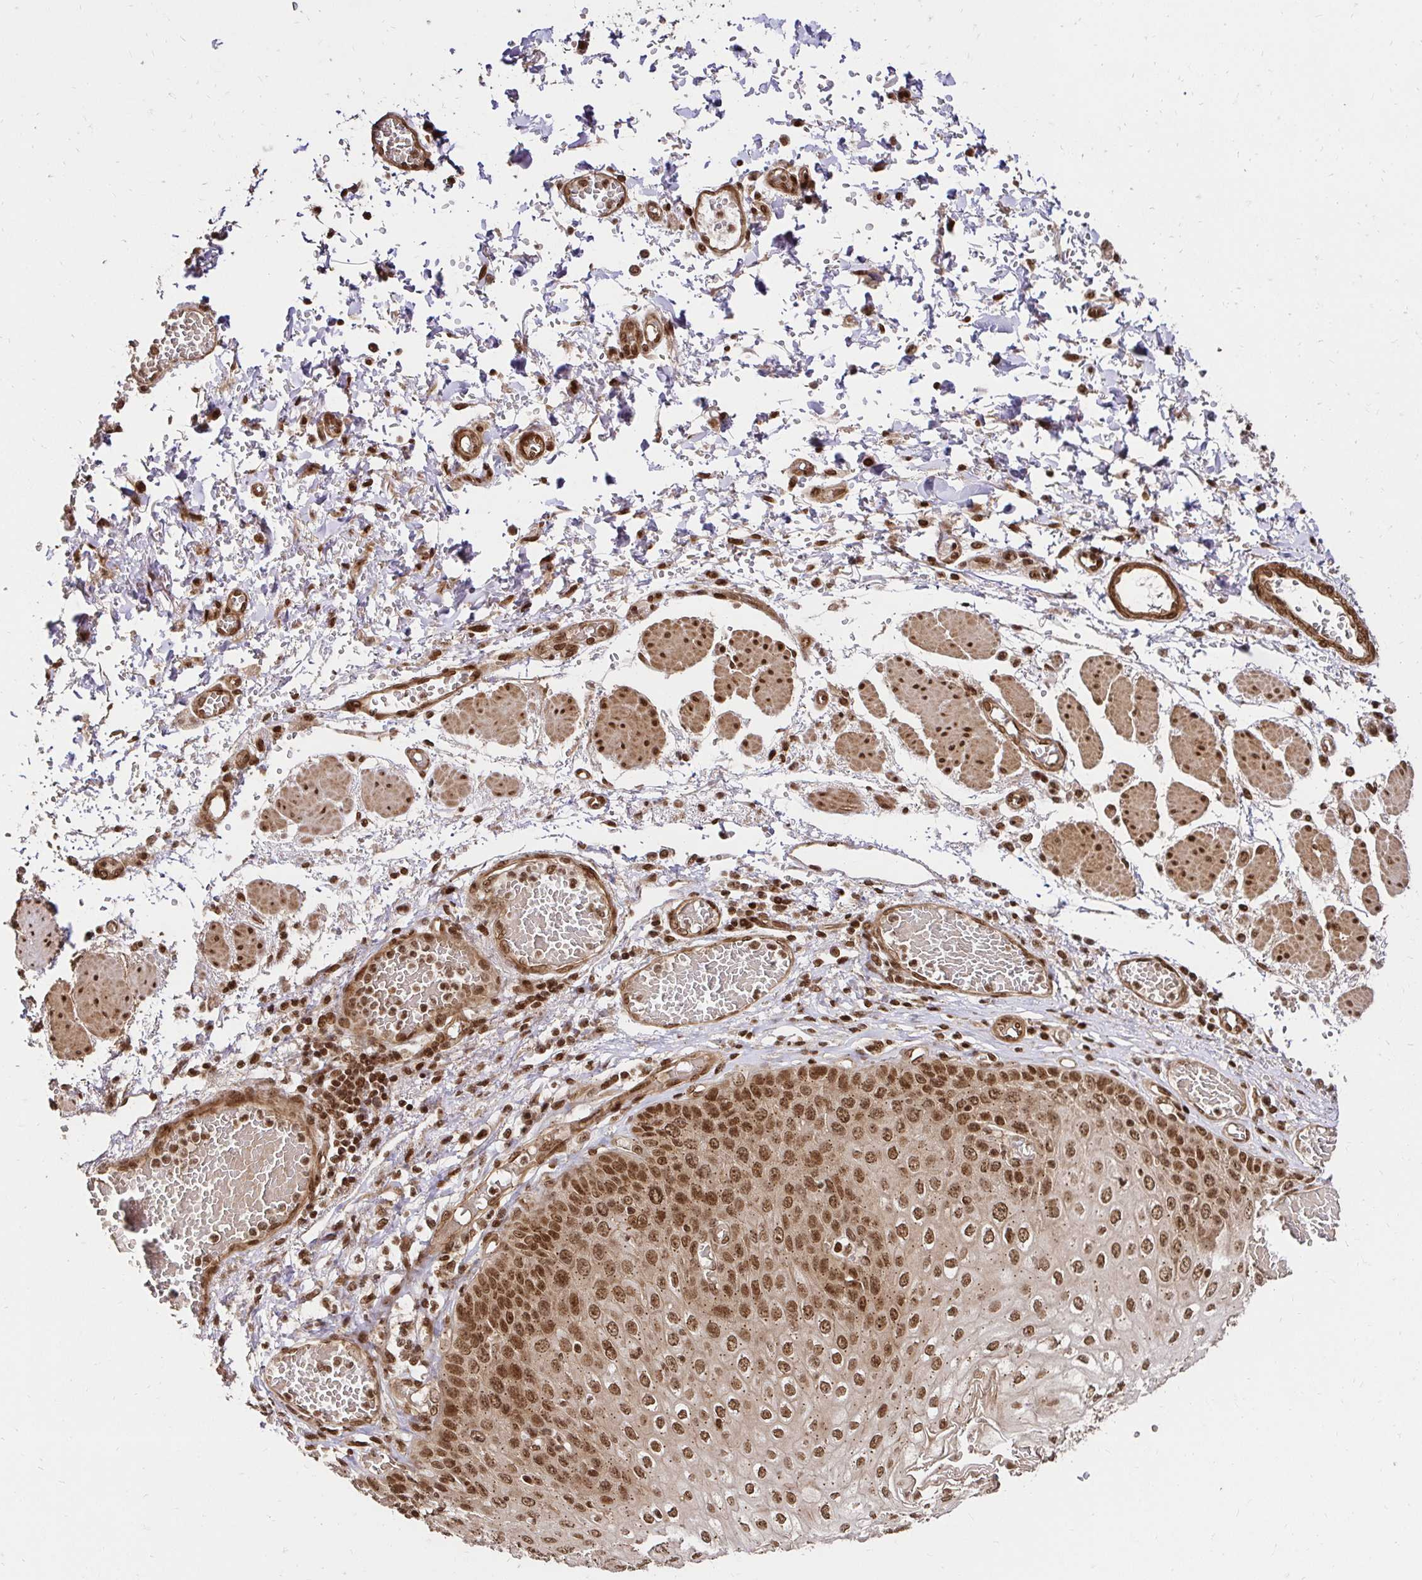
{"staining": {"intensity": "strong", "quantity": ">75%", "location": "cytoplasmic/membranous,nuclear"}, "tissue": "esophagus", "cell_type": "Squamous epithelial cells", "image_type": "normal", "snomed": [{"axis": "morphology", "description": "Normal tissue, NOS"}, {"axis": "morphology", "description": "Adenocarcinoma, NOS"}, {"axis": "topography", "description": "Esophagus"}], "caption": "Immunohistochemistry photomicrograph of normal esophagus: esophagus stained using IHC exhibits high levels of strong protein expression localized specifically in the cytoplasmic/membranous,nuclear of squamous epithelial cells, appearing as a cytoplasmic/membranous,nuclear brown color.", "gene": "GLYR1", "patient": {"sex": "male", "age": 81}}